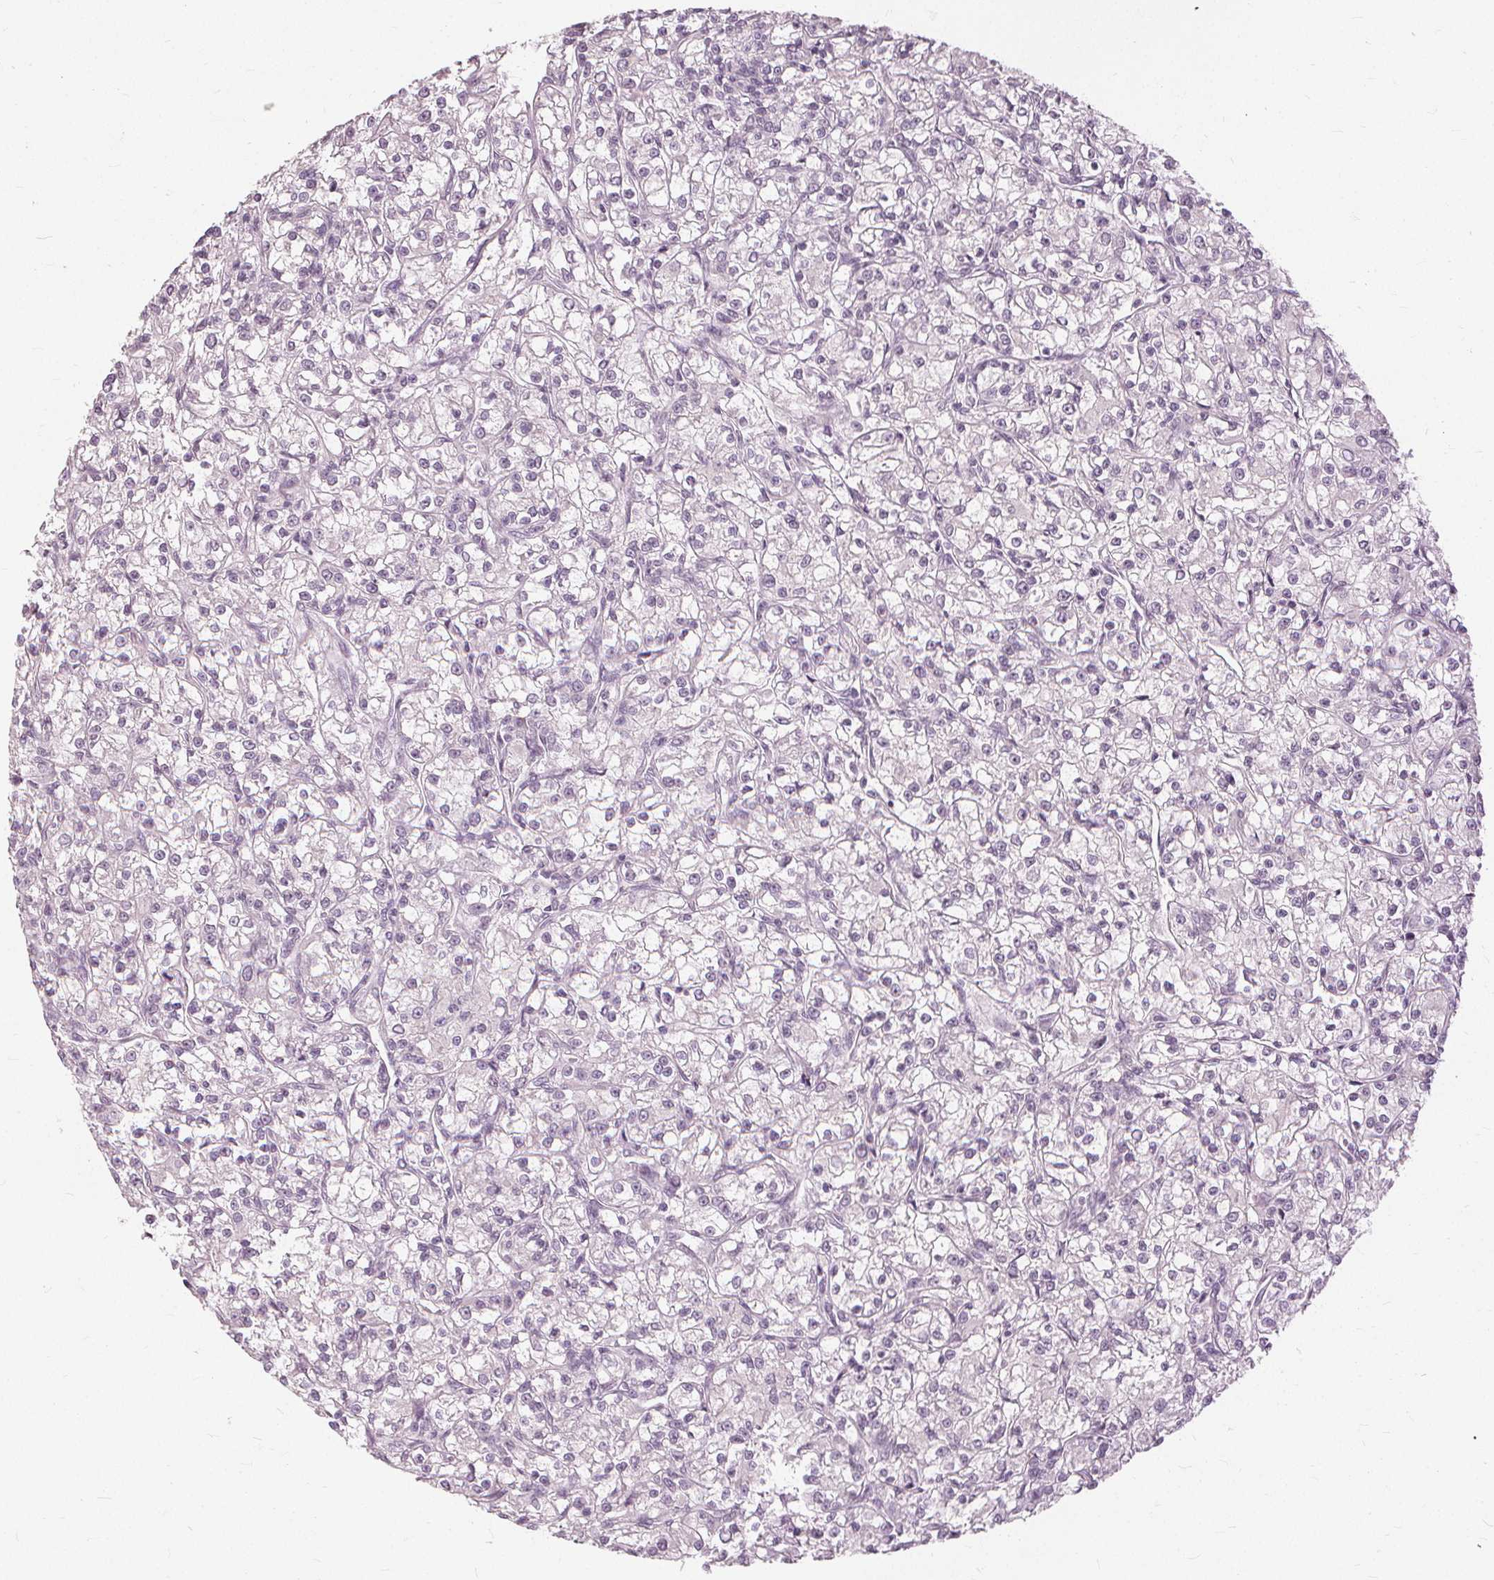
{"staining": {"intensity": "negative", "quantity": "none", "location": "none"}, "tissue": "renal cancer", "cell_type": "Tumor cells", "image_type": "cancer", "snomed": [{"axis": "morphology", "description": "Adenocarcinoma, NOS"}, {"axis": "topography", "description": "Kidney"}], "caption": "Micrograph shows no significant protein expression in tumor cells of renal cancer.", "gene": "SFTPD", "patient": {"sex": "female", "age": 59}}